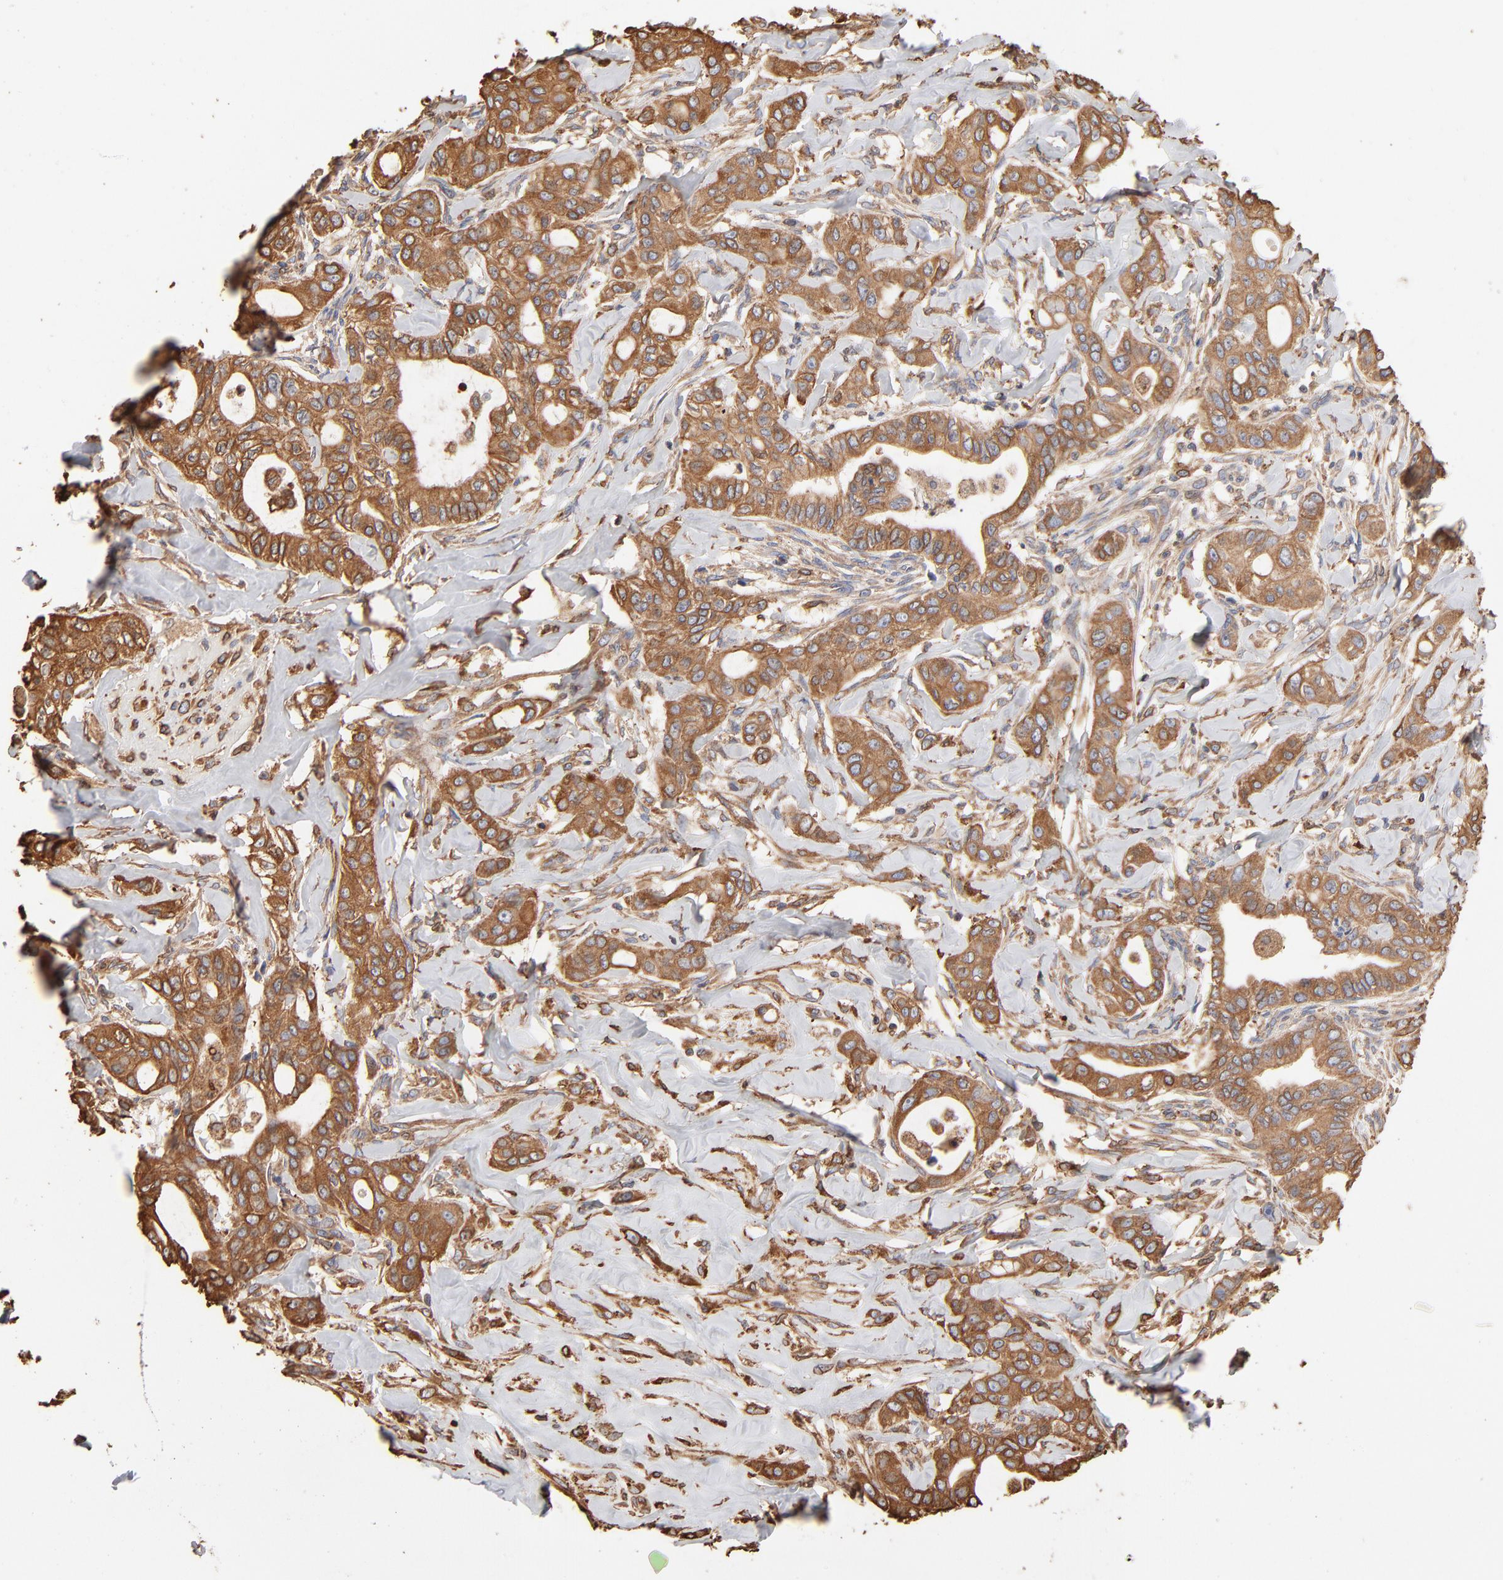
{"staining": {"intensity": "moderate", "quantity": ">75%", "location": "cytoplasmic/membranous"}, "tissue": "liver cancer", "cell_type": "Tumor cells", "image_type": "cancer", "snomed": [{"axis": "morphology", "description": "Cholangiocarcinoma"}, {"axis": "topography", "description": "Liver"}], "caption": "Immunohistochemical staining of liver cholangiocarcinoma shows moderate cytoplasmic/membranous protein positivity in approximately >75% of tumor cells.", "gene": "PDIA3", "patient": {"sex": "female", "age": 67}}